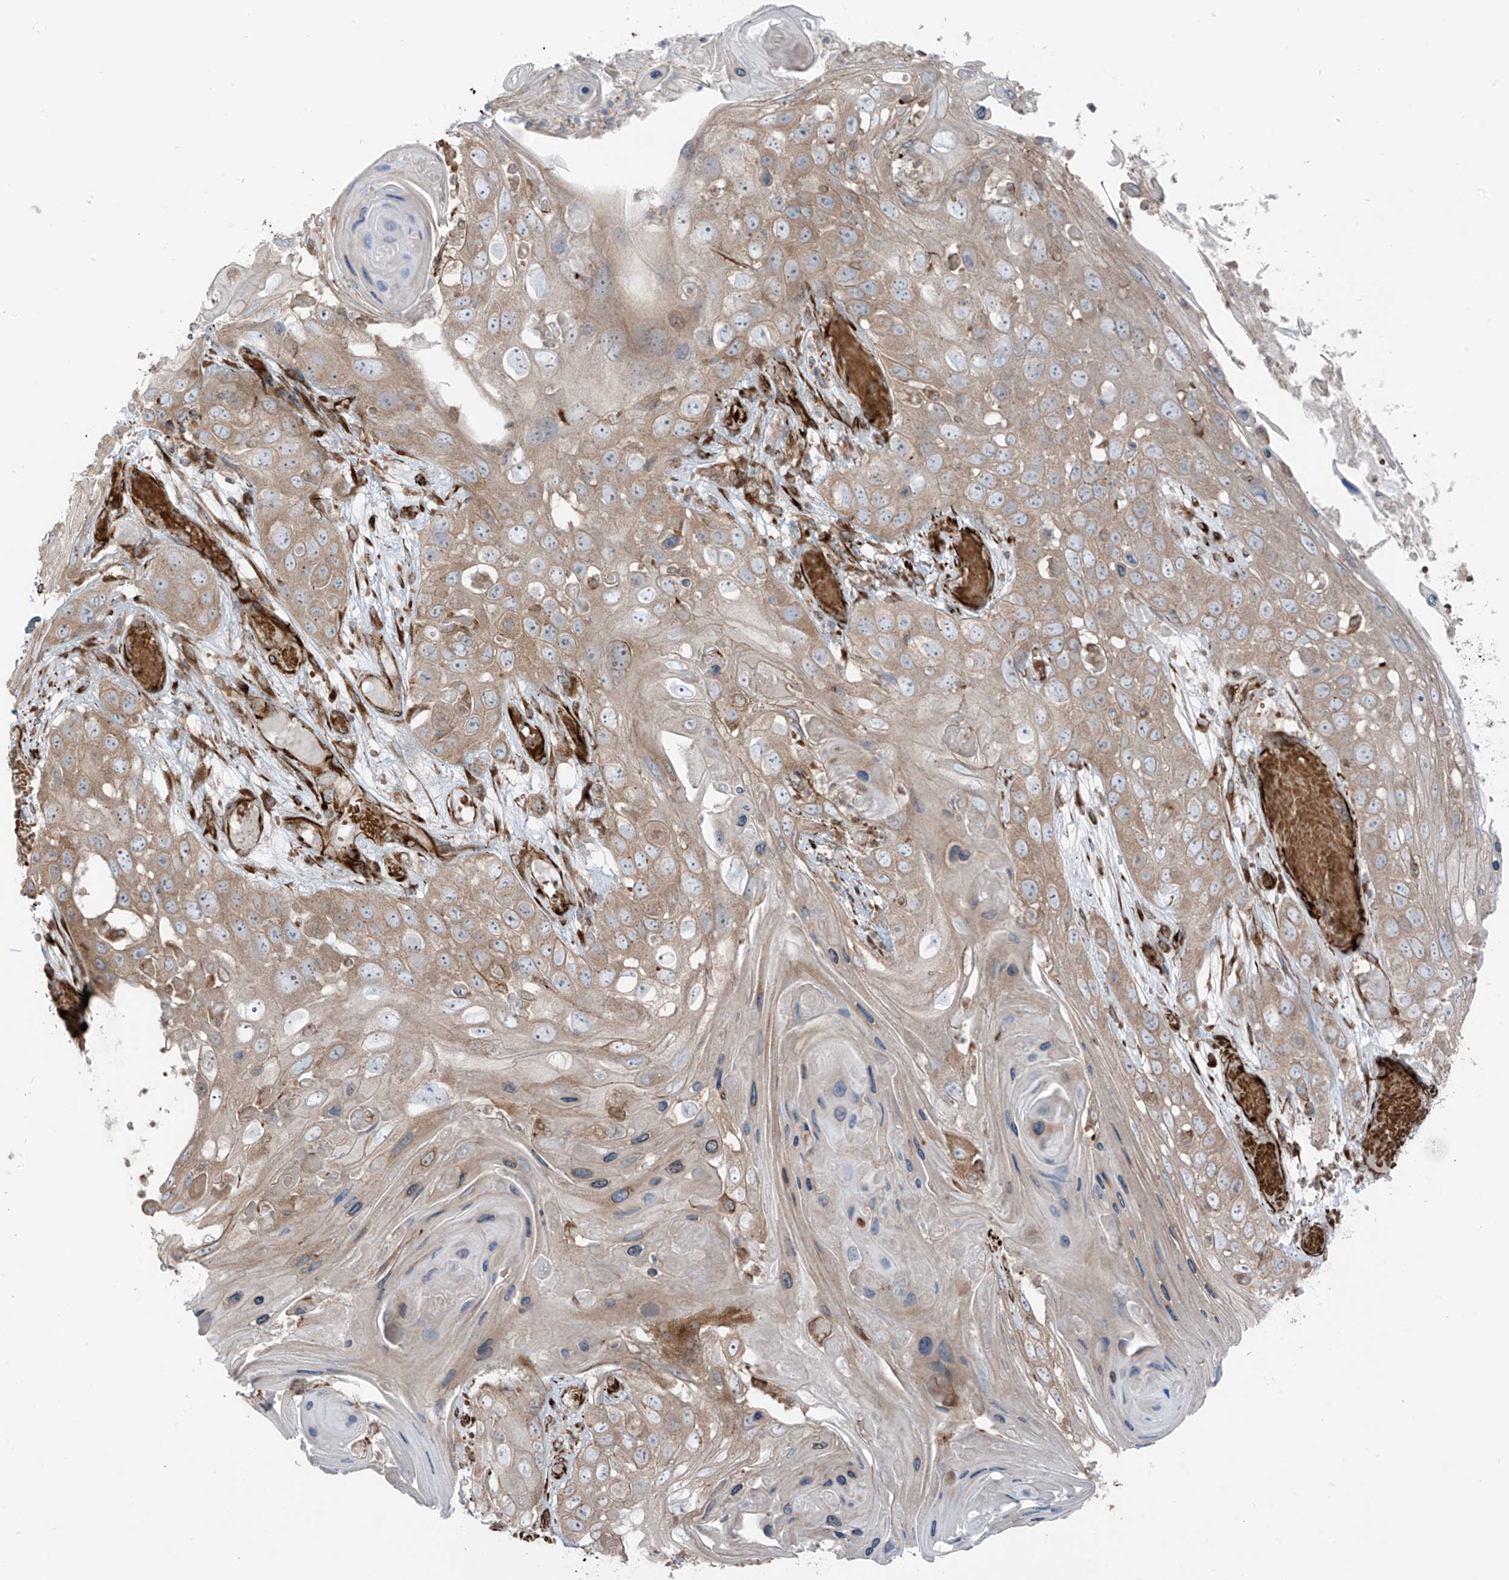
{"staining": {"intensity": "weak", "quantity": "25%-75%", "location": "cytoplasmic/membranous"}, "tissue": "skin cancer", "cell_type": "Tumor cells", "image_type": "cancer", "snomed": [{"axis": "morphology", "description": "Squamous cell carcinoma, NOS"}, {"axis": "topography", "description": "Skin"}], "caption": "DAB immunohistochemical staining of skin squamous cell carcinoma displays weak cytoplasmic/membranous protein expression in approximately 25%-75% of tumor cells.", "gene": "ERLEC1", "patient": {"sex": "male", "age": 55}}